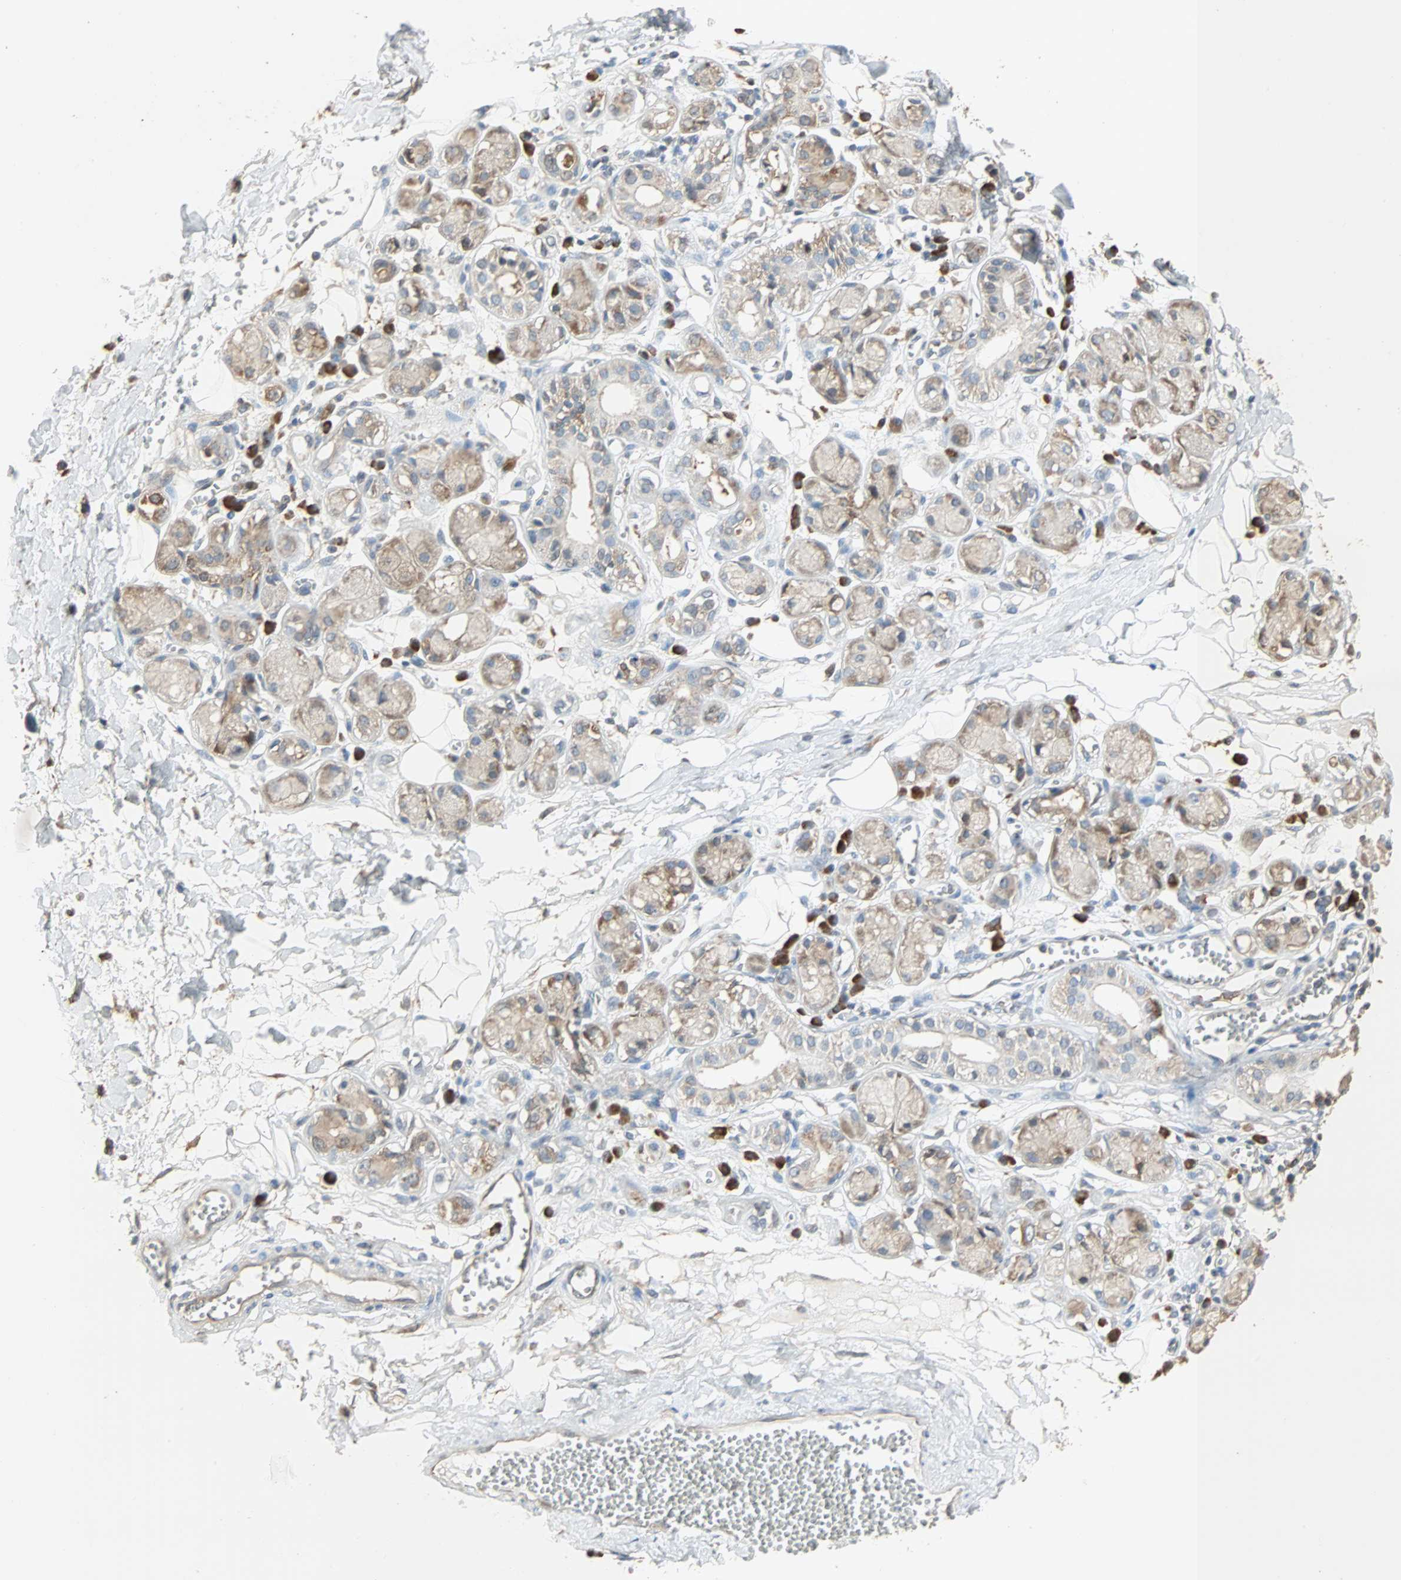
{"staining": {"intensity": "moderate", "quantity": ">75%", "location": "cytoplasmic/membranous"}, "tissue": "adipose tissue", "cell_type": "Adipocytes", "image_type": "normal", "snomed": [{"axis": "morphology", "description": "Normal tissue, NOS"}, {"axis": "morphology", "description": "Inflammation, NOS"}, {"axis": "topography", "description": "Salivary gland"}, {"axis": "topography", "description": "Peripheral nerve tissue"}], "caption": "Adipocytes display medium levels of moderate cytoplasmic/membranous expression in approximately >75% of cells in normal human adipose tissue. Using DAB (3,3'-diaminobenzidine) (brown) and hematoxylin (blue) stains, captured at high magnification using brightfield microscopy.", "gene": "PRDX1", "patient": {"sex": "female", "age": 75}}